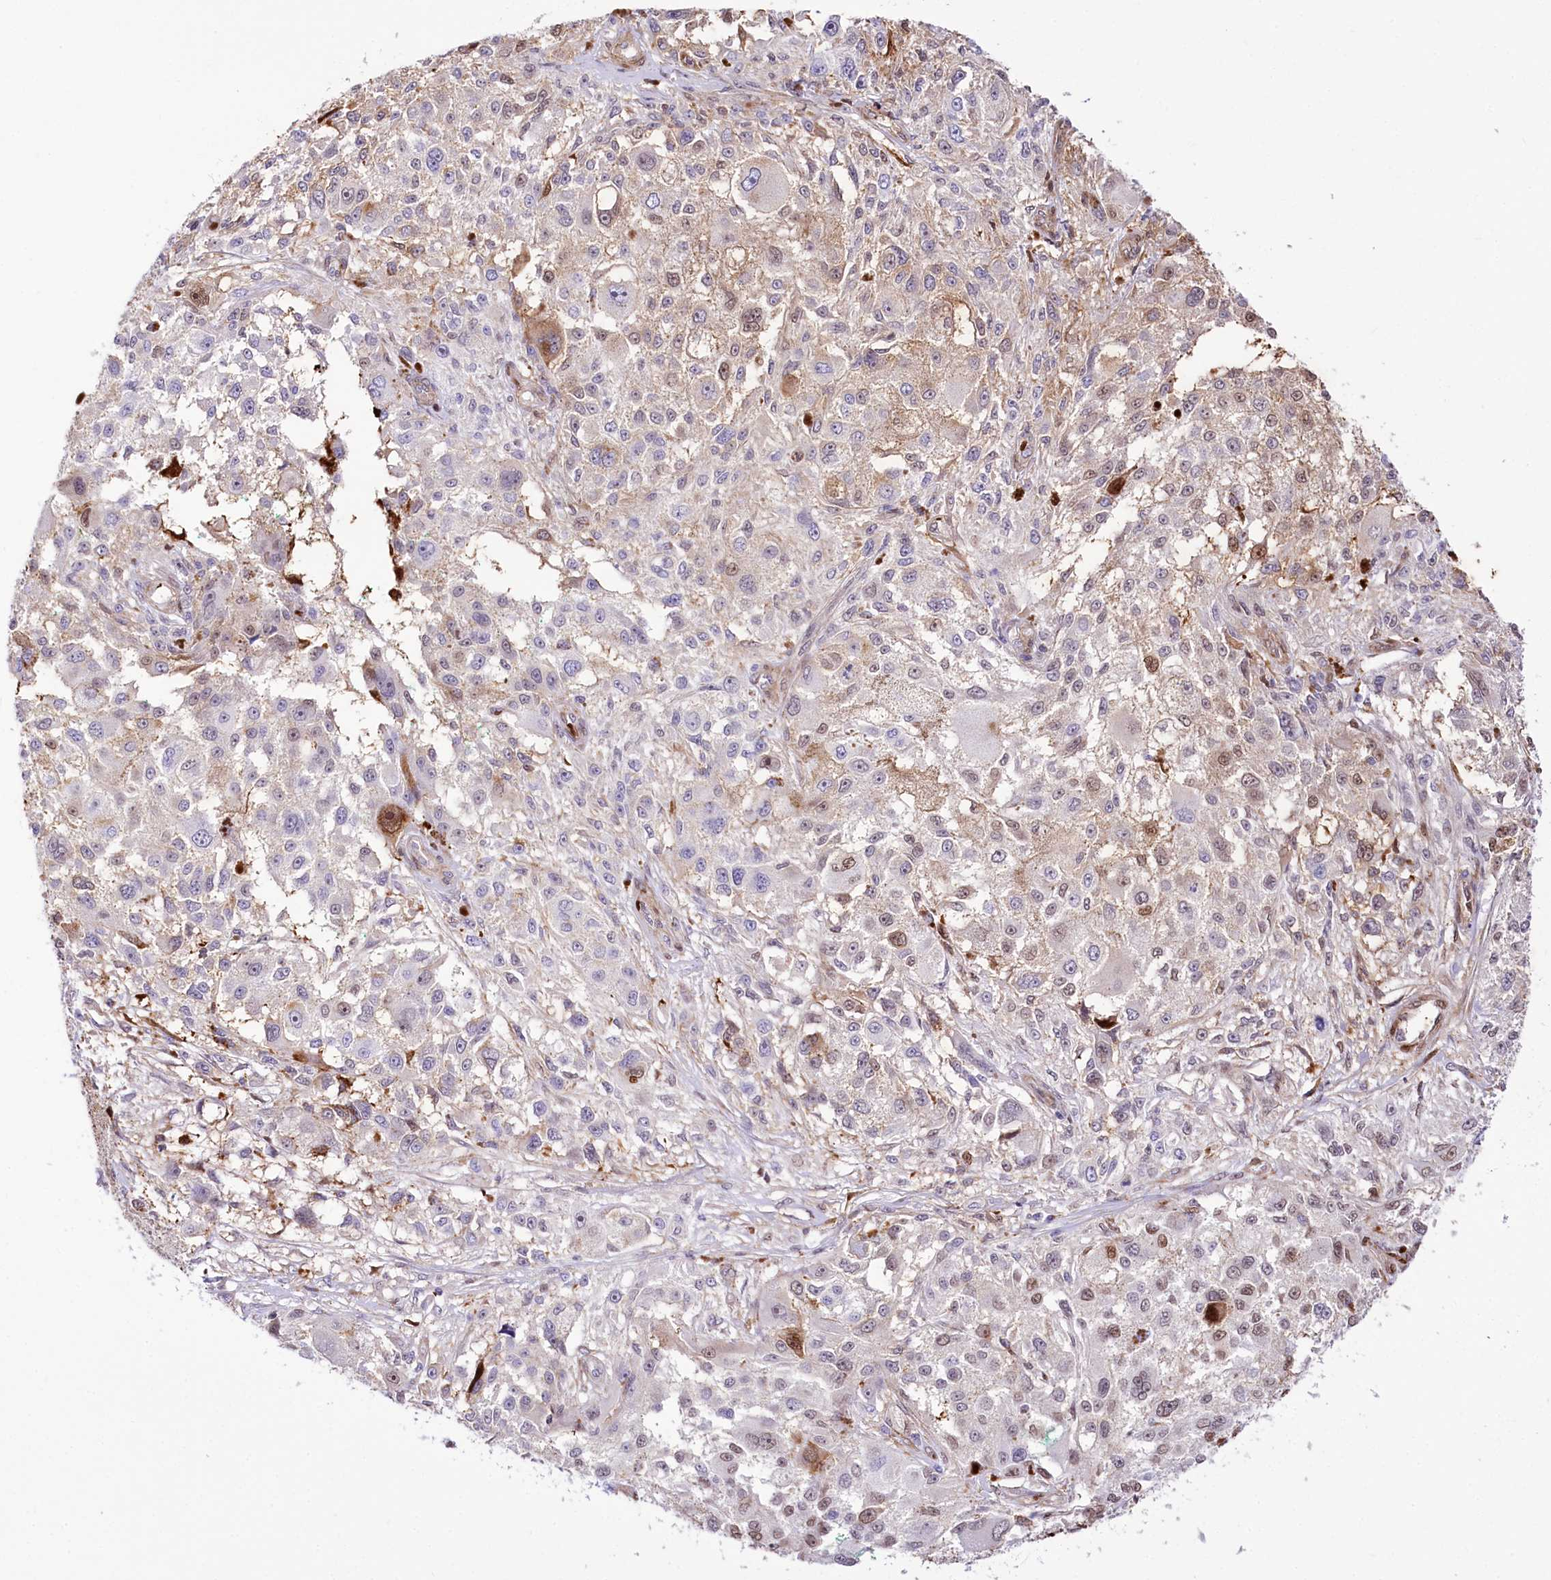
{"staining": {"intensity": "moderate", "quantity": "<25%", "location": "cytoplasmic/membranous,nuclear"}, "tissue": "melanoma", "cell_type": "Tumor cells", "image_type": "cancer", "snomed": [{"axis": "morphology", "description": "Necrosis, NOS"}, {"axis": "morphology", "description": "Malignant melanoma, NOS"}, {"axis": "topography", "description": "Skin"}], "caption": "The micrograph demonstrates immunohistochemical staining of melanoma. There is moderate cytoplasmic/membranous and nuclear staining is present in about <25% of tumor cells. (DAB IHC with brightfield microscopy, high magnification).", "gene": "PTMS", "patient": {"sex": "female", "age": 87}}